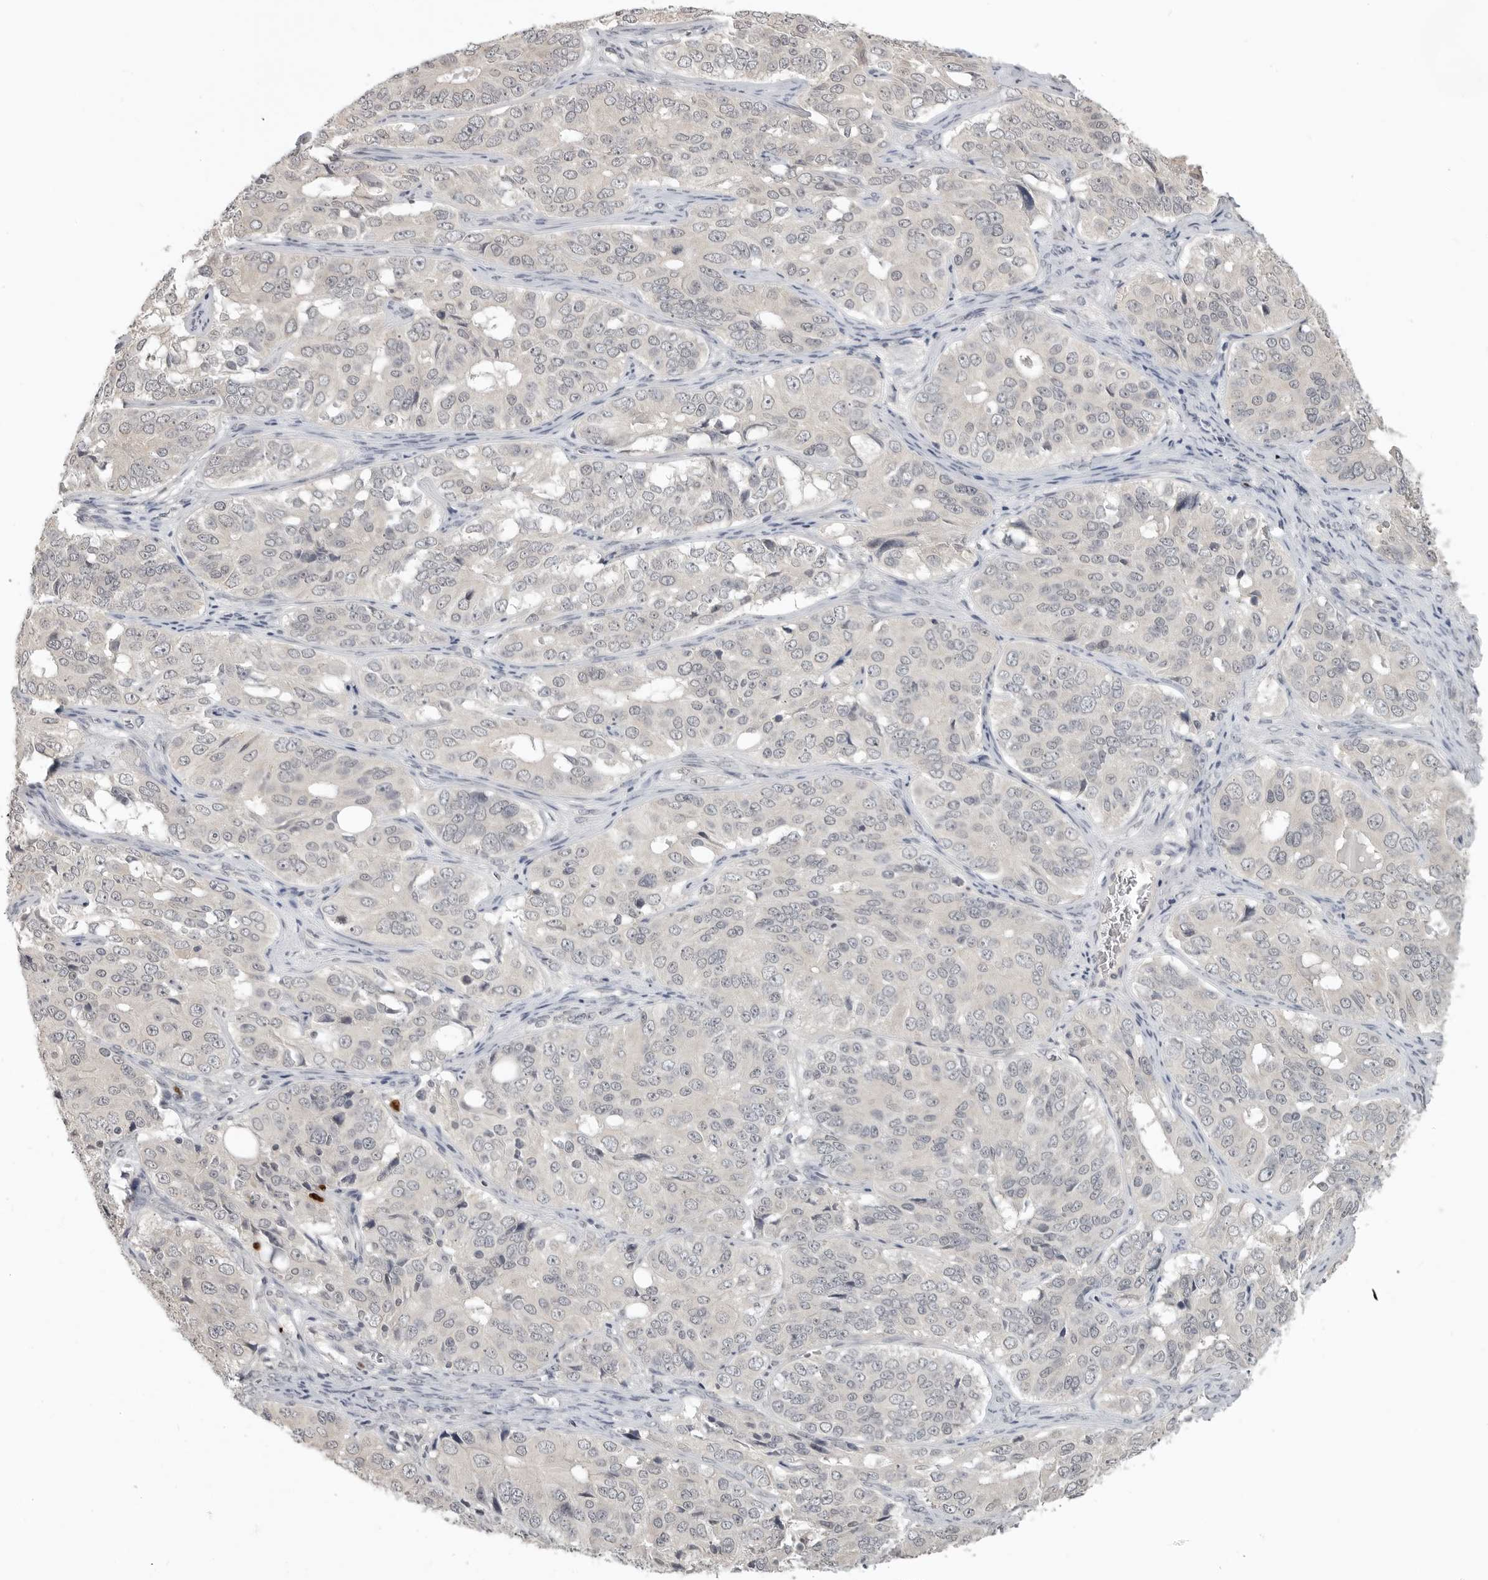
{"staining": {"intensity": "negative", "quantity": "none", "location": "none"}, "tissue": "ovarian cancer", "cell_type": "Tumor cells", "image_type": "cancer", "snomed": [{"axis": "morphology", "description": "Carcinoma, endometroid"}, {"axis": "topography", "description": "Ovary"}], "caption": "Immunohistochemical staining of endometroid carcinoma (ovarian) demonstrates no significant expression in tumor cells.", "gene": "FOXP3", "patient": {"sex": "female", "age": 51}}